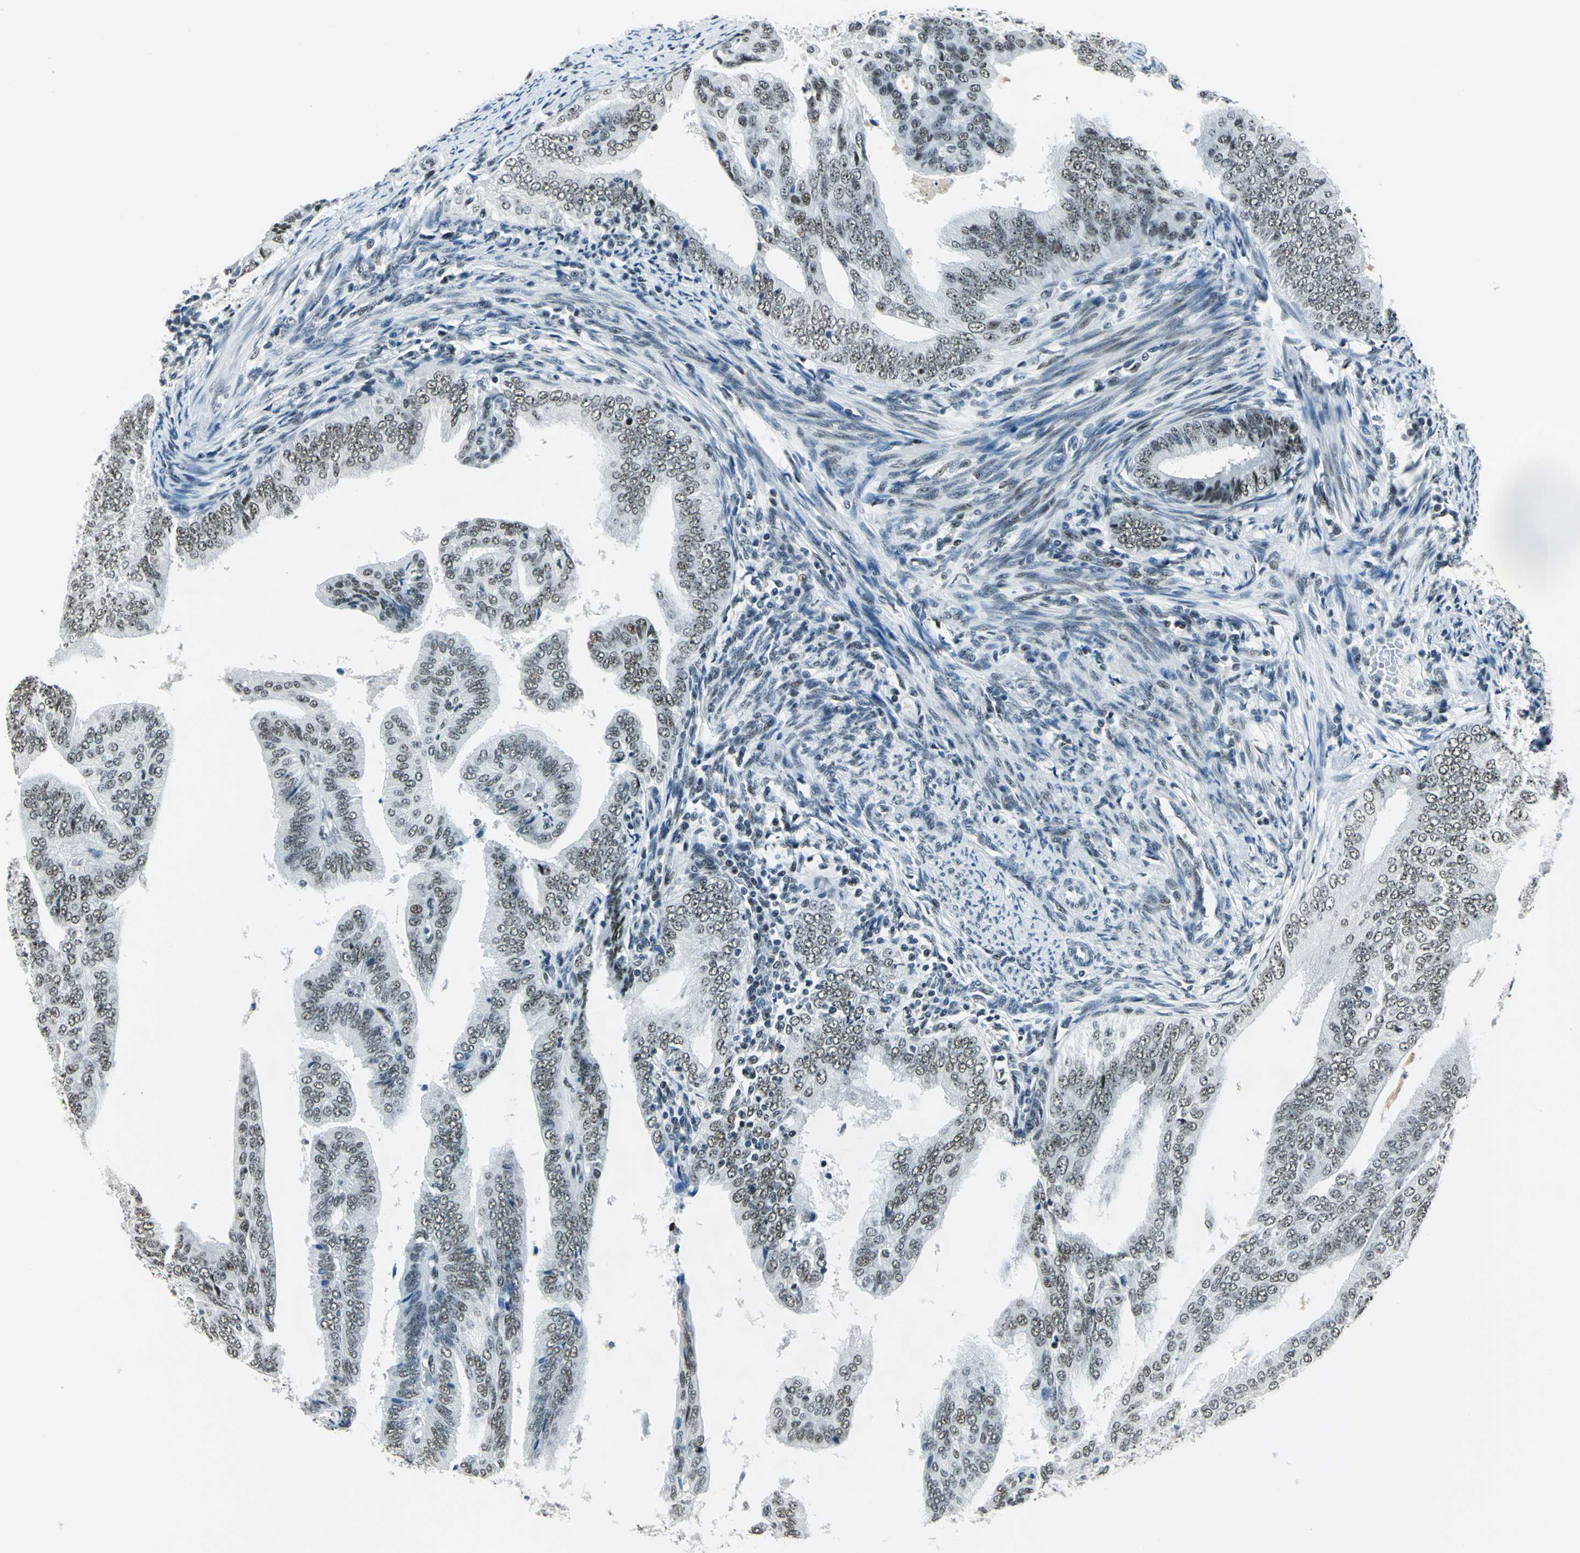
{"staining": {"intensity": "moderate", "quantity": ">75%", "location": "nuclear"}, "tissue": "endometrial cancer", "cell_type": "Tumor cells", "image_type": "cancer", "snomed": [{"axis": "morphology", "description": "Adenocarcinoma, NOS"}, {"axis": "topography", "description": "Endometrium"}], "caption": "A histopathology image showing moderate nuclear staining in about >75% of tumor cells in endometrial adenocarcinoma, as visualized by brown immunohistochemical staining.", "gene": "KAT6B", "patient": {"sex": "female", "age": 58}}